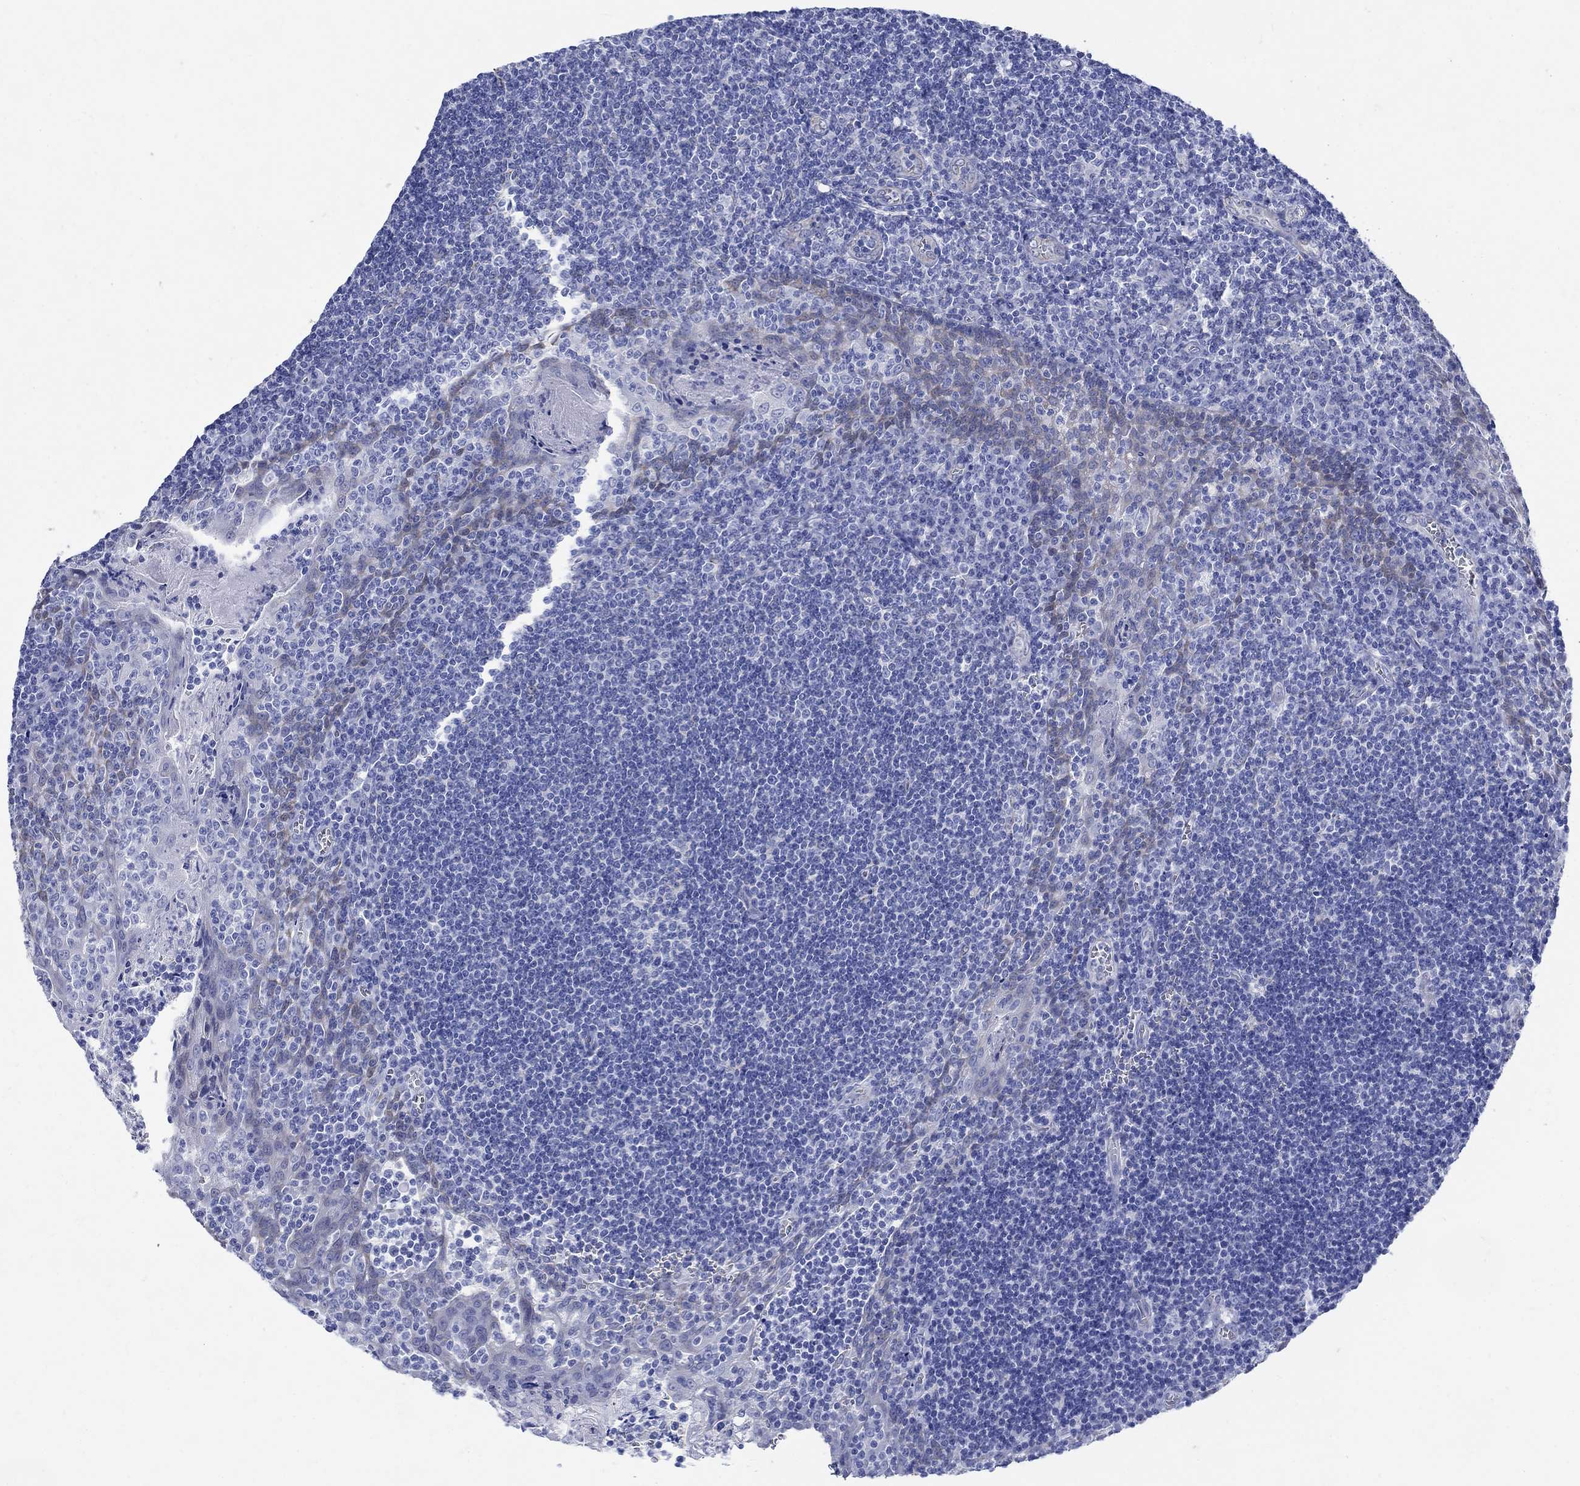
{"staining": {"intensity": "negative", "quantity": "none", "location": "none"}, "tissue": "tonsil", "cell_type": "Germinal center cells", "image_type": "normal", "snomed": [{"axis": "morphology", "description": "Normal tissue, NOS"}, {"axis": "morphology", "description": "Inflammation, NOS"}, {"axis": "topography", "description": "Tonsil"}], "caption": "DAB (3,3'-diaminobenzidine) immunohistochemical staining of benign human tonsil displays no significant positivity in germinal center cells. Brightfield microscopy of immunohistochemistry (IHC) stained with DAB (brown) and hematoxylin (blue), captured at high magnification.", "gene": "ZDHHC14", "patient": {"sex": "female", "age": 31}}